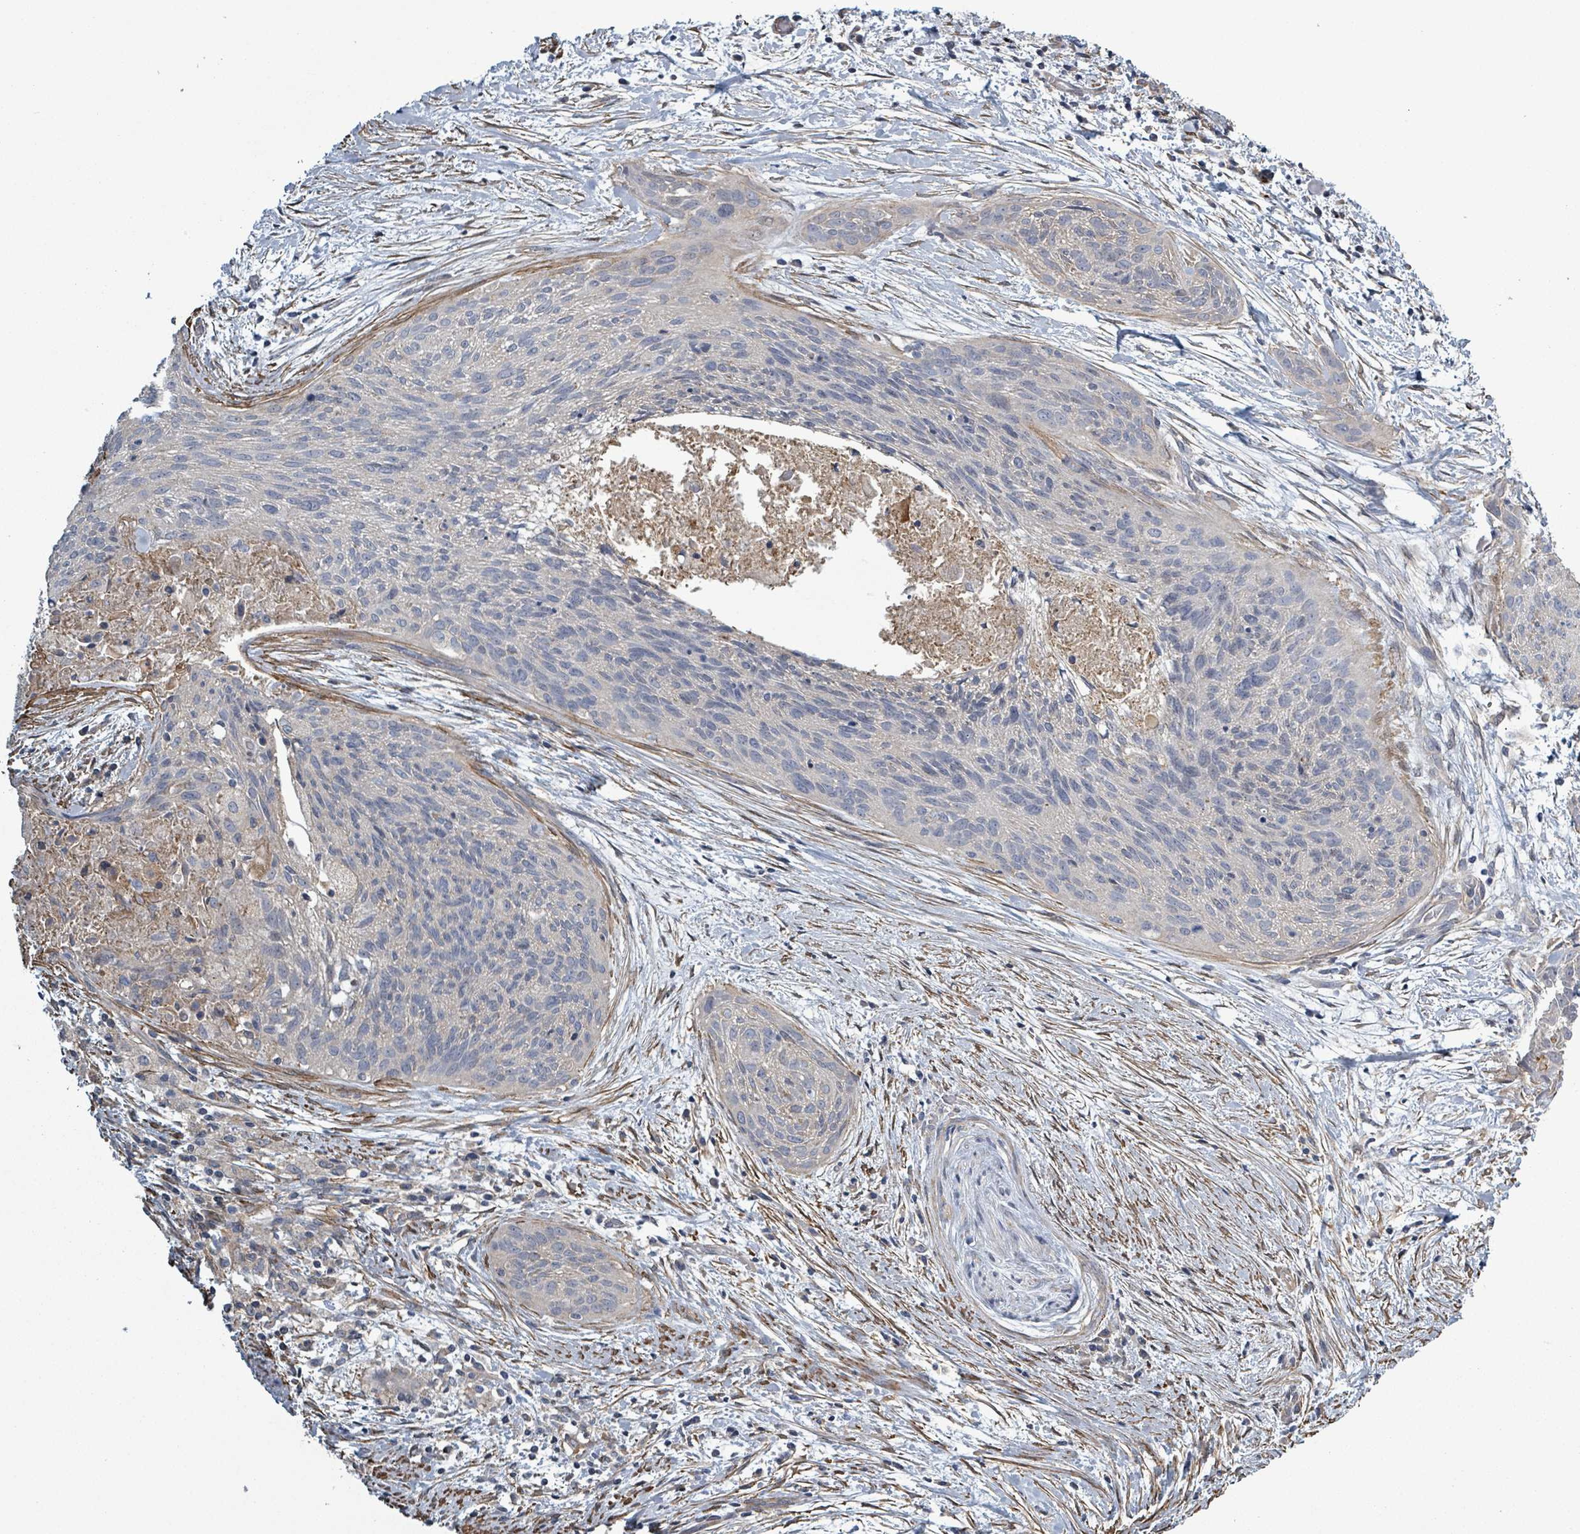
{"staining": {"intensity": "negative", "quantity": "none", "location": "none"}, "tissue": "cervical cancer", "cell_type": "Tumor cells", "image_type": "cancer", "snomed": [{"axis": "morphology", "description": "Squamous cell carcinoma, NOS"}, {"axis": "topography", "description": "Cervix"}], "caption": "The image shows no significant staining in tumor cells of cervical cancer (squamous cell carcinoma).", "gene": "ADCK1", "patient": {"sex": "female", "age": 55}}